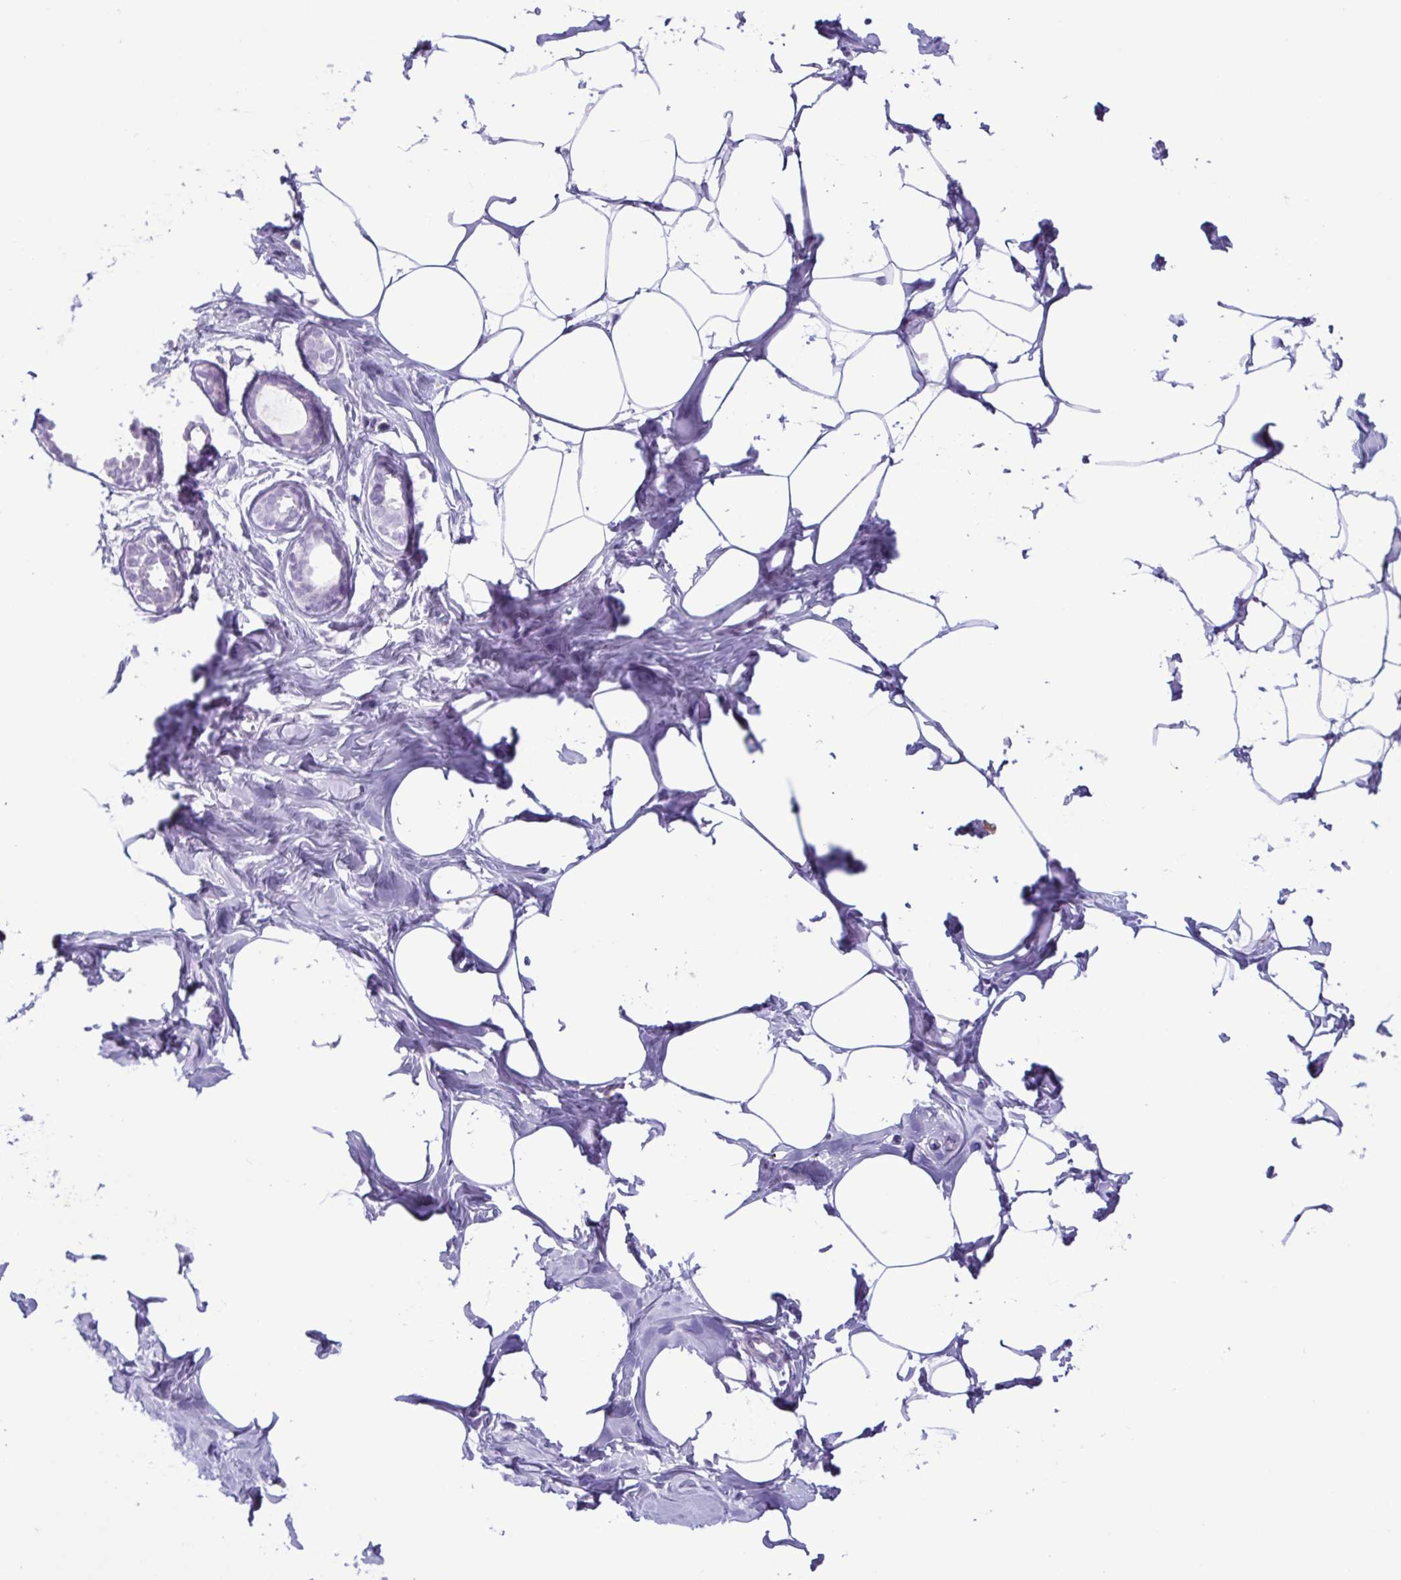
{"staining": {"intensity": "negative", "quantity": "none", "location": "none"}, "tissue": "breast", "cell_type": "Adipocytes", "image_type": "normal", "snomed": [{"axis": "morphology", "description": "Normal tissue, NOS"}, {"axis": "topography", "description": "Breast"}], "caption": "This is an immunohistochemistry histopathology image of normal breast. There is no staining in adipocytes.", "gene": "LTF", "patient": {"sex": "female", "age": 27}}